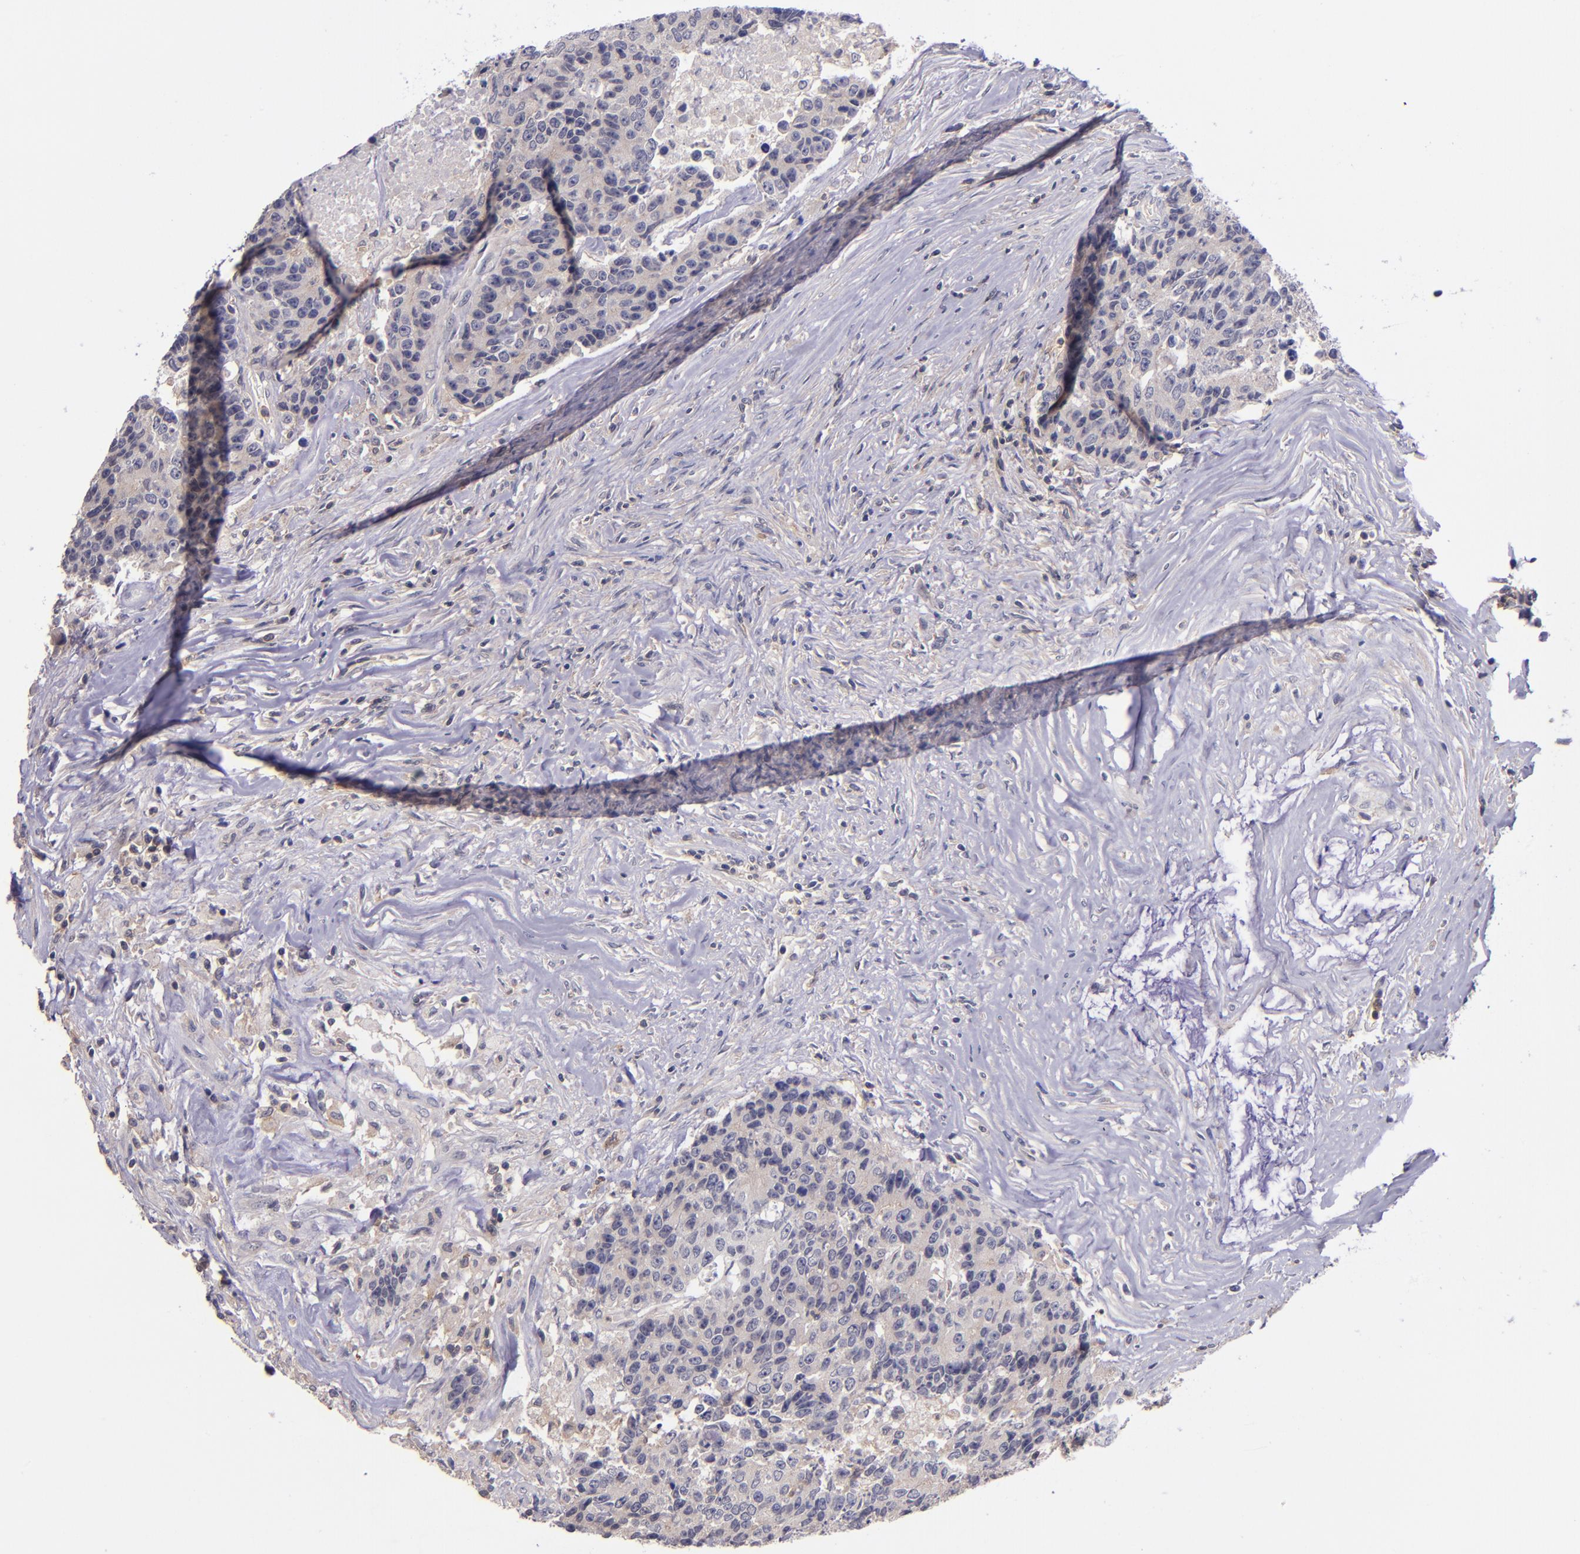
{"staining": {"intensity": "weak", "quantity": ">75%", "location": "cytoplasmic/membranous"}, "tissue": "colorectal cancer", "cell_type": "Tumor cells", "image_type": "cancer", "snomed": [{"axis": "morphology", "description": "Adenocarcinoma, NOS"}, {"axis": "topography", "description": "Colon"}], "caption": "Tumor cells display weak cytoplasmic/membranous staining in about >75% of cells in colorectal cancer. Nuclei are stained in blue.", "gene": "RBP4", "patient": {"sex": "female", "age": 86}}